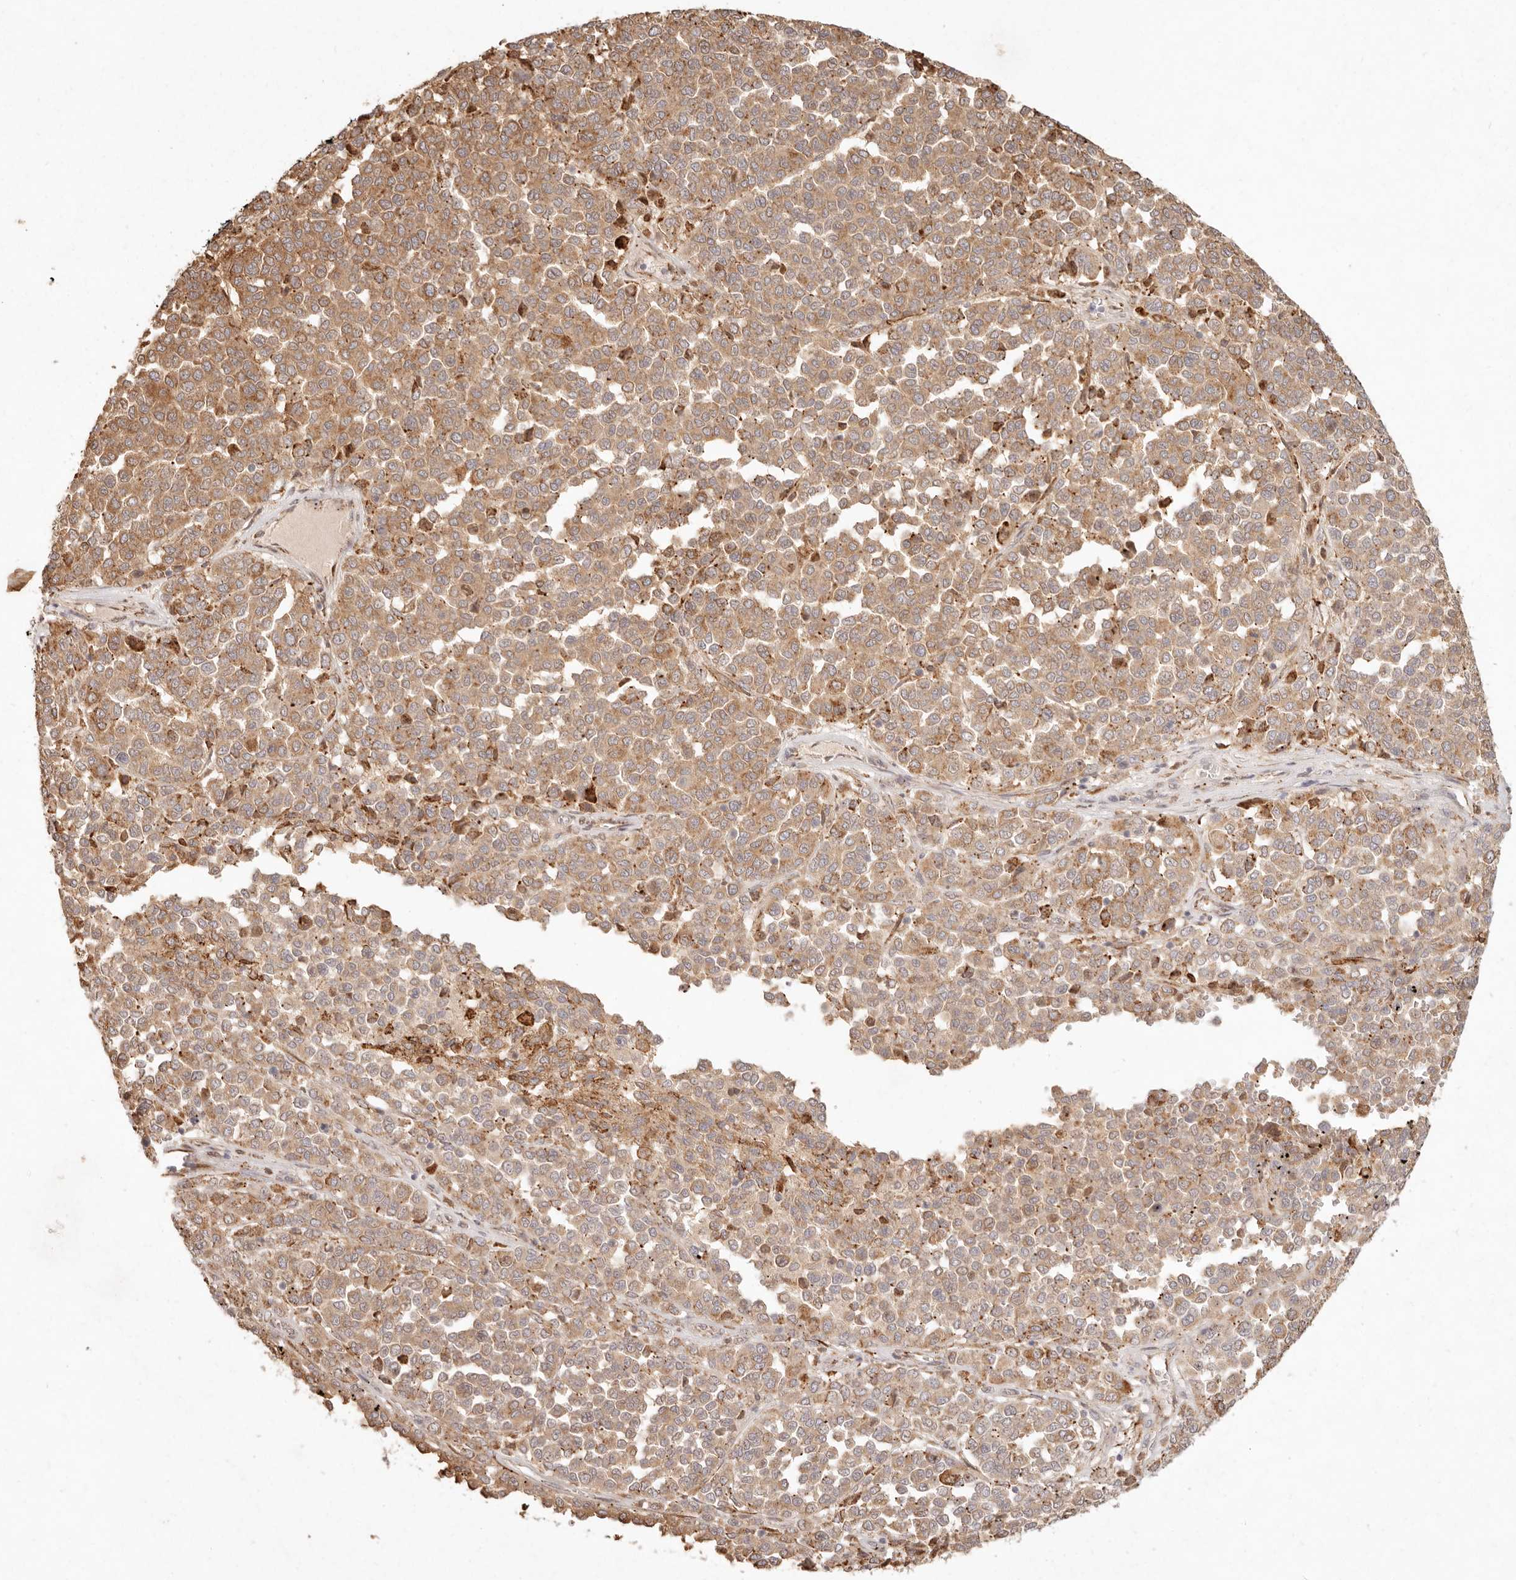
{"staining": {"intensity": "moderate", "quantity": ">75%", "location": "cytoplasmic/membranous"}, "tissue": "melanoma", "cell_type": "Tumor cells", "image_type": "cancer", "snomed": [{"axis": "morphology", "description": "Malignant melanoma, Metastatic site"}, {"axis": "topography", "description": "Pancreas"}], "caption": "Melanoma stained with a protein marker displays moderate staining in tumor cells.", "gene": "C1orf127", "patient": {"sex": "female", "age": 30}}